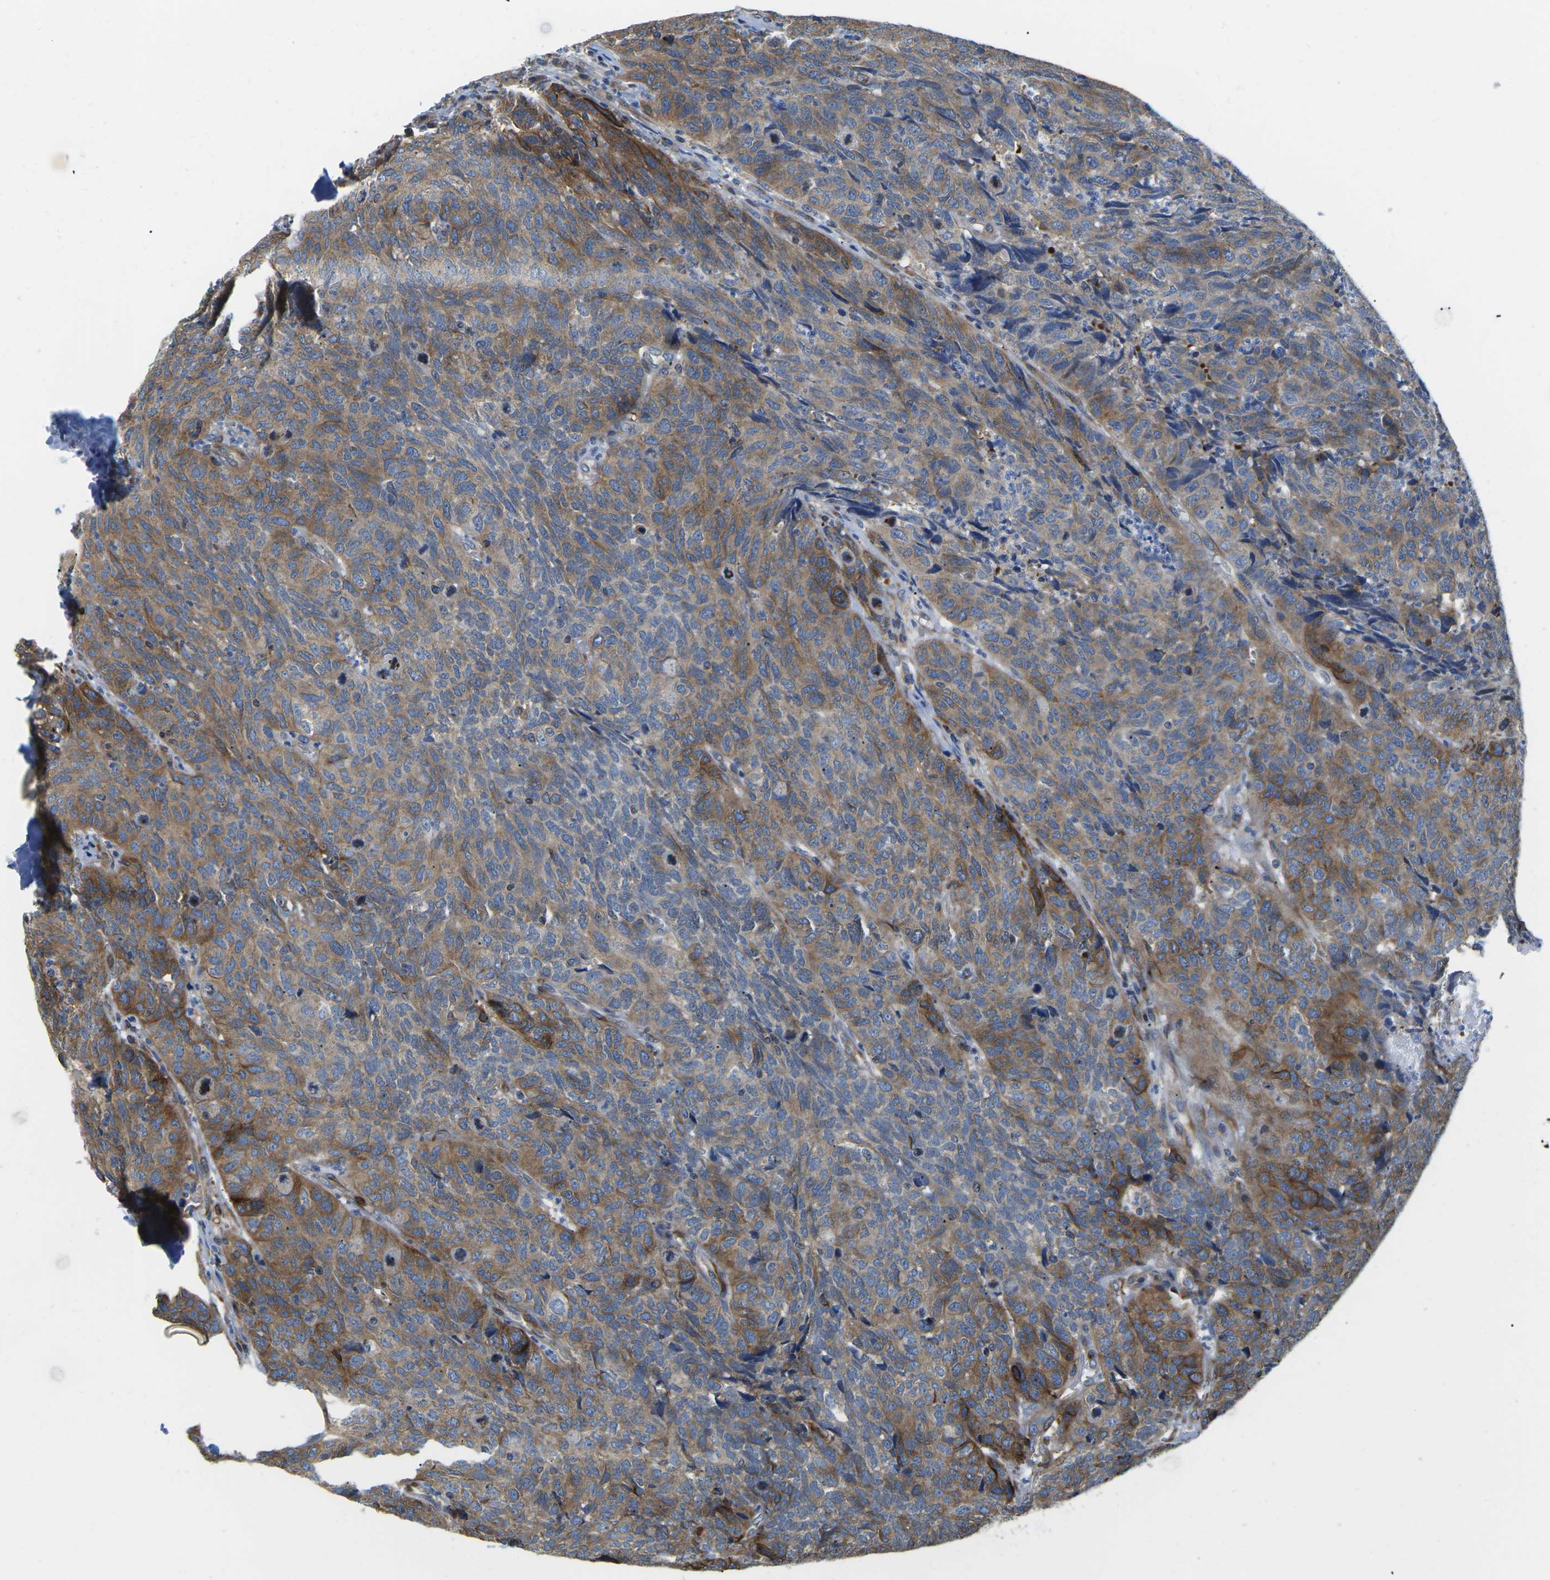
{"staining": {"intensity": "moderate", "quantity": ">75%", "location": "cytoplasmic/membranous"}, "tissue": "head and neck cancer", "cell_type": "Tumor cells", "image_type": "cancer", "snomed": [{"axis": "morphology", "description": "Squamous cell carcinoma, NOS"}, {"axis": "topography", "description": "Head-Neck"}], "caption": "Tumor cells display medium levels of moderate cytoplasmic/membranous staining in about >75% of cells in squamous cell carcinoma (head and neck).", "gene": "TMEFF2", "patient": {"sex": "male", "age": 66}}